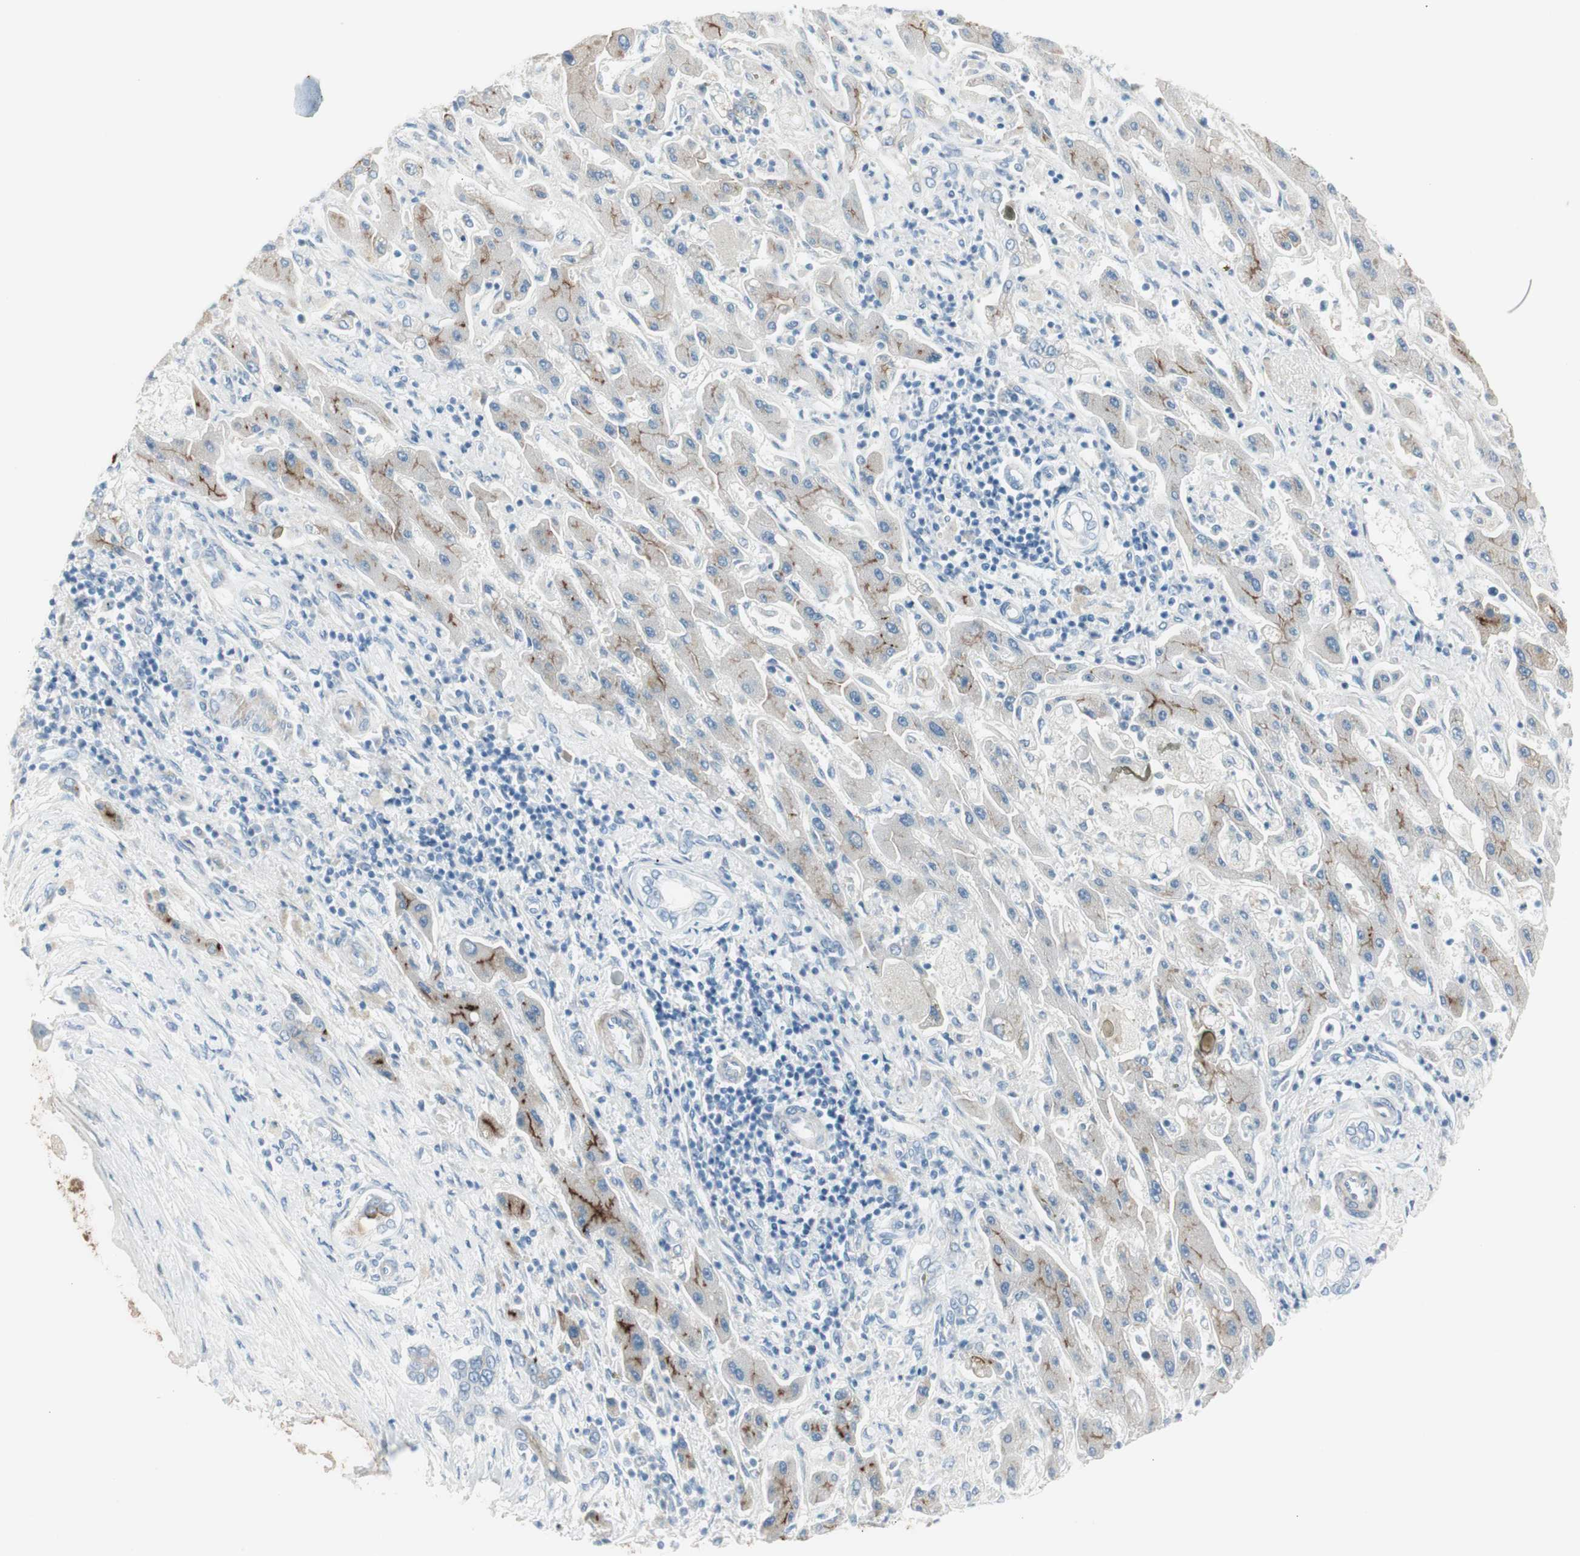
{"staining": {"intensity": "moderate", "quantity": "25%-75%", "location": "cytoplasmic/membranous"}, "tissue": "liver cancer", "cell_type": "Tumor cells", "image_type": "cancer", "snomed": [{"axis": "morphology", "description": "Cholangiocarcinoma"}, {"axis": "topography", "description": "Liver"}], "caption": "Immunohistochemistry image of human cholangiocarcinoma (liver) stained for a protein (brown), which exhibits medium levels of moderate cytoplasmic/membranous positivity in approximately 25%-75% of tumor cells.", "gene": "CDHR5", "patient": {"sex": "male", "age": 50}}